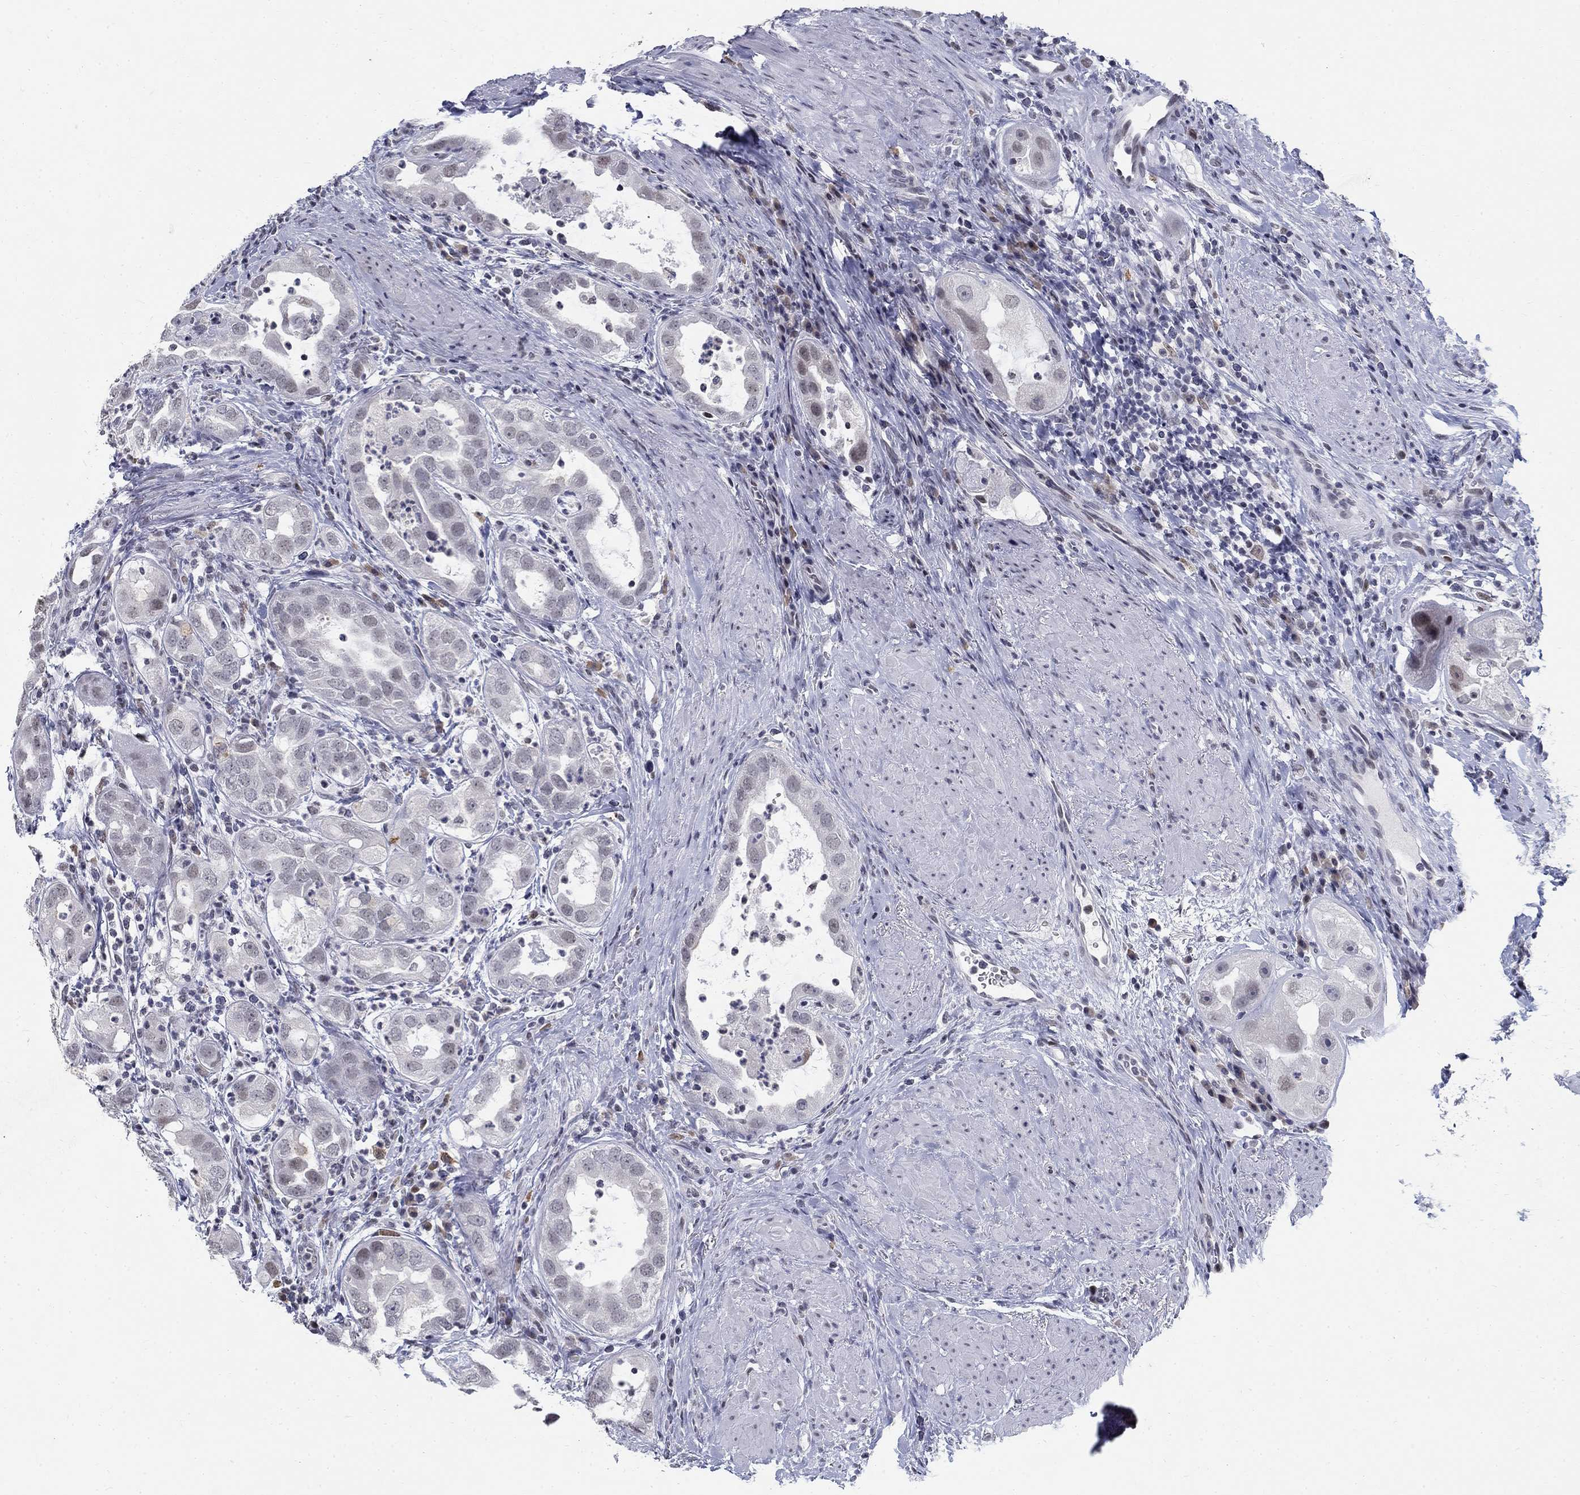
{"staining": {"intensity": "negative", "quantity": "none", "location": "none"}, "tissue": "urothelial cancer", "cell_type": "Tumor cells", "image_type": "cancer", "snomed": [{"axis": "morphology", "description": "Urothelial carcinoma, High grade"}, {"axis": "topography", "description": "Urinary bladder"}], "caption": "Protein analysis of urothelial carcinoma (high-grade) exhibits no significant staining in tumor cells.", "gene": "BHLHE22", "patient": {"sex": "female", "age": 41}}